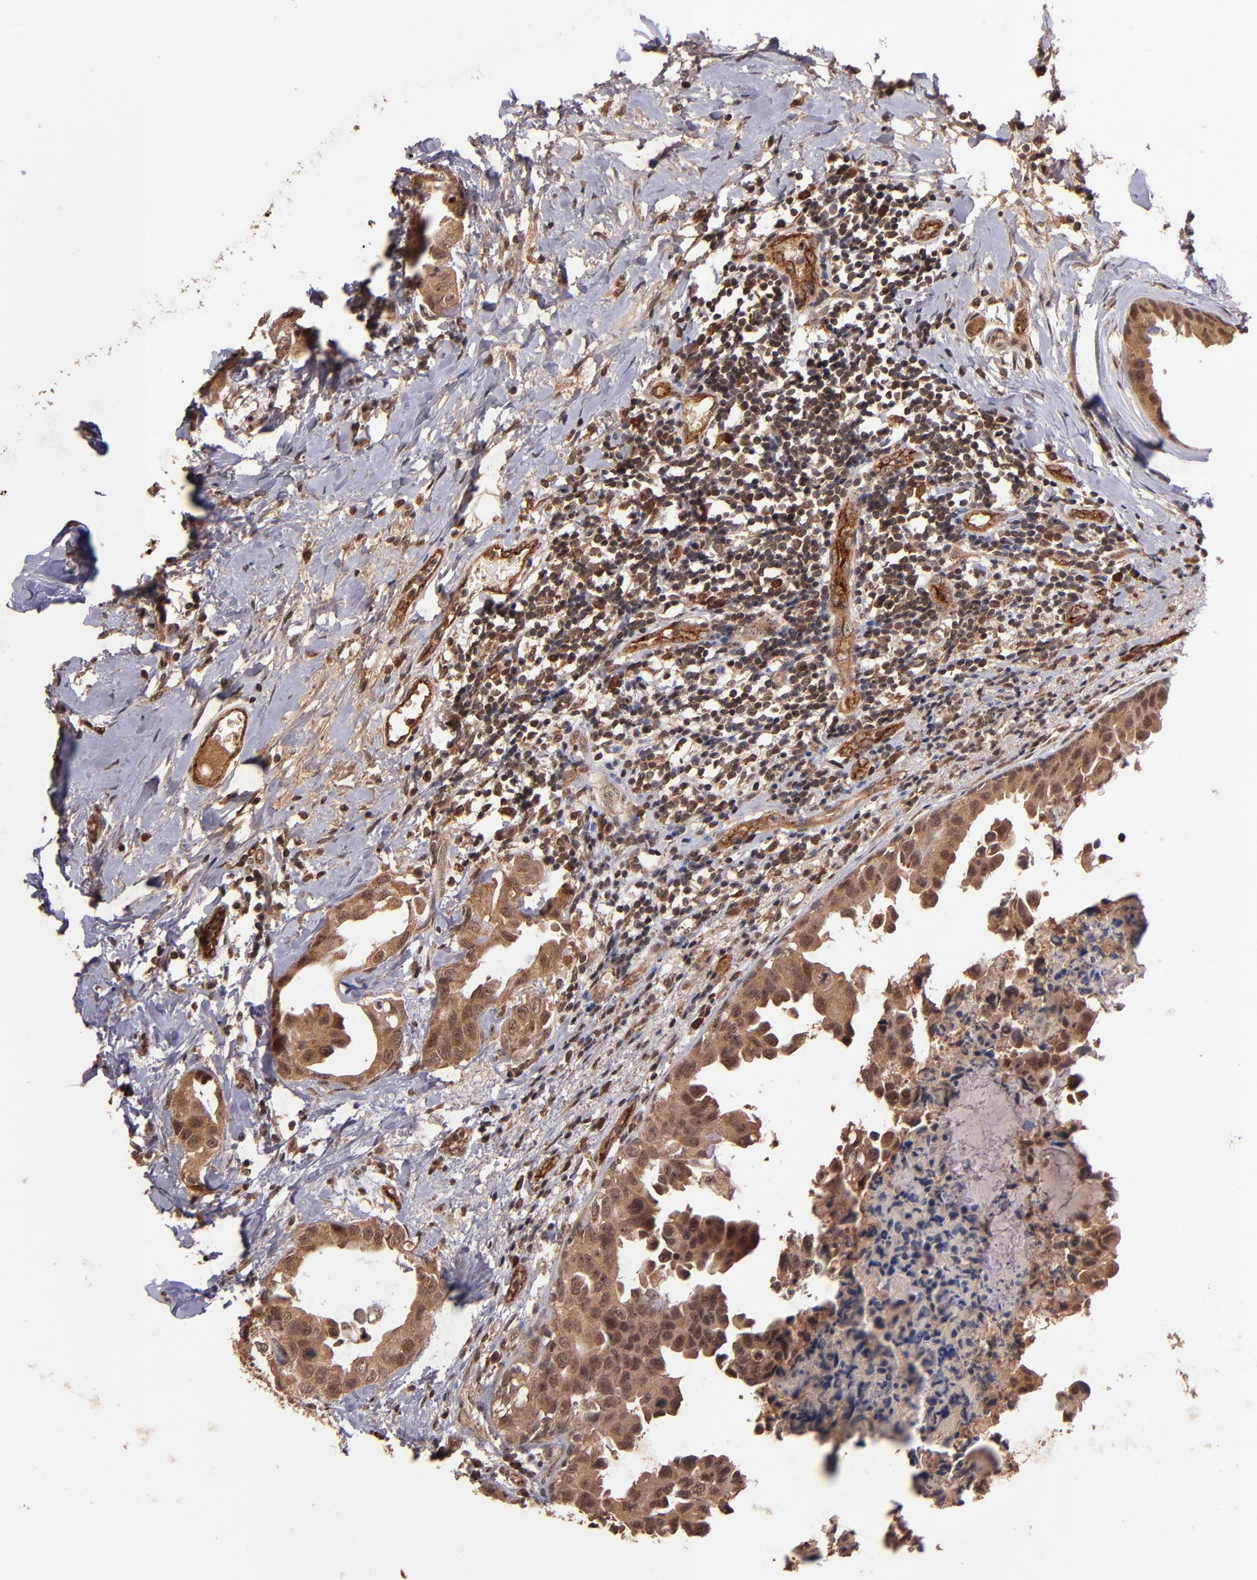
{"staining": {"intensity": "moderate", "quantity": ">75%", "location": "cytoplasmic/membranous"}, "tissue": "breast cancer", "cell_type": "Tumor cells", "image_type": "cancer", "snomed": [{"axis": "morphology", "description": "Duct carcinoma"}, {"axis": "topography", "description": "Breast"}], "caption": "An image of intraductal carcinoma (breast) stained for a protein demonstrates moderate cytoplasmic/membranous brown staining in tumor cells.", "gene": "RIOK3", "patient": {"sex": "female", "age": 40}}